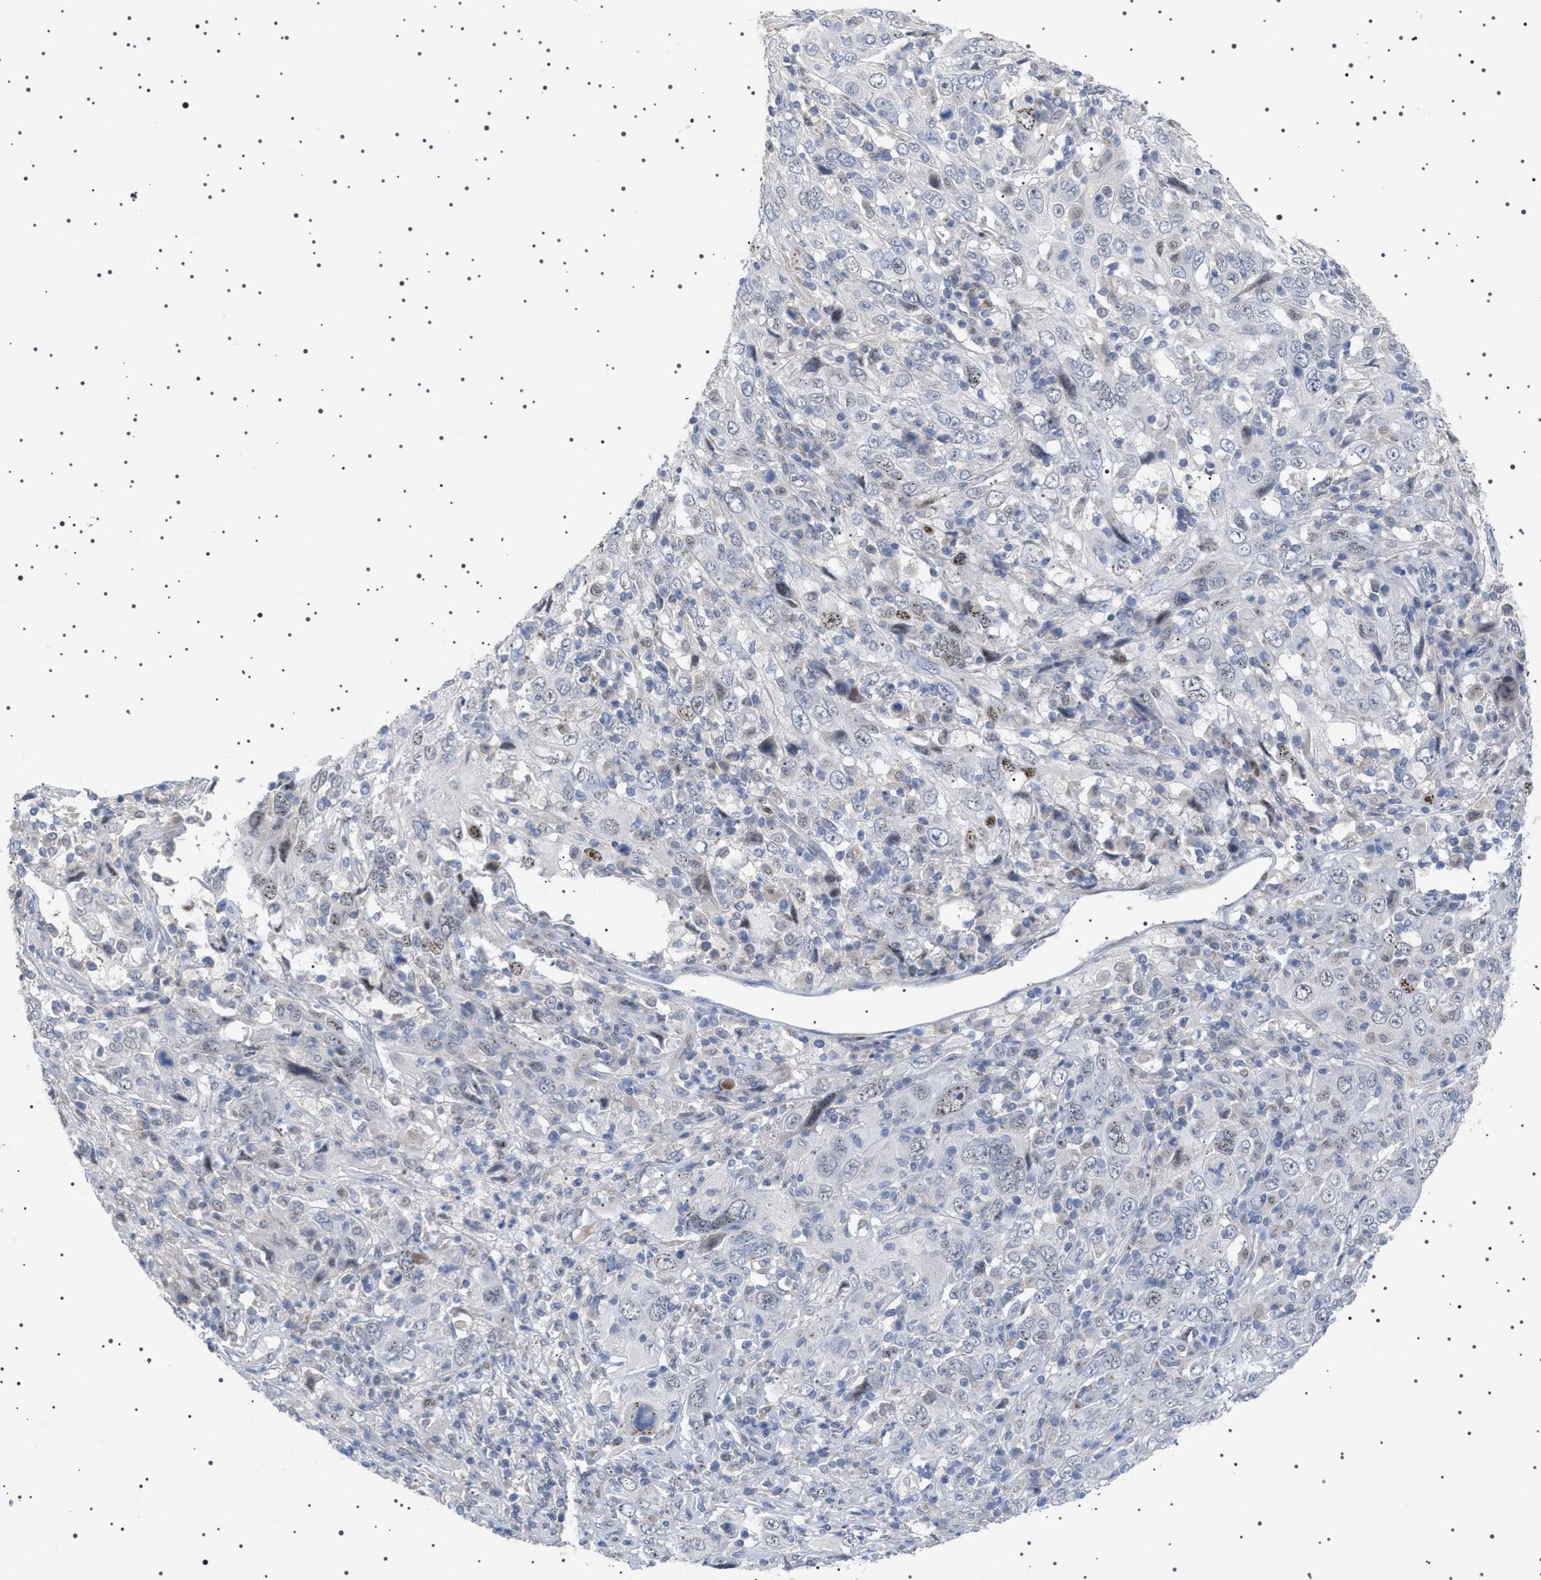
{"staining": {"intensity": "weak", "quantity": "<25%", "location": "nuclear"}, "tissue": "cervical cancer", "cell_type": "Tumor cells", "image_type": "cancer", "snomed": [{"axis": "morphology", "description": "Squamous cell carcinoma, NOS"}, {"axis": "topography", "description": "Cervix"}], "caption": "DAB (3,3'-diaminobenzidine) immunohistochemical staining of human cervical cancer (squamous cell carcinoma) reveals no significant positivity in tumor cells. (DAB immunohistochemistry (IHC) visualized using brightfield microscopy, high magnification).", "gene": "HTR1A", "patient": {"sex": "female", "age": 46}}